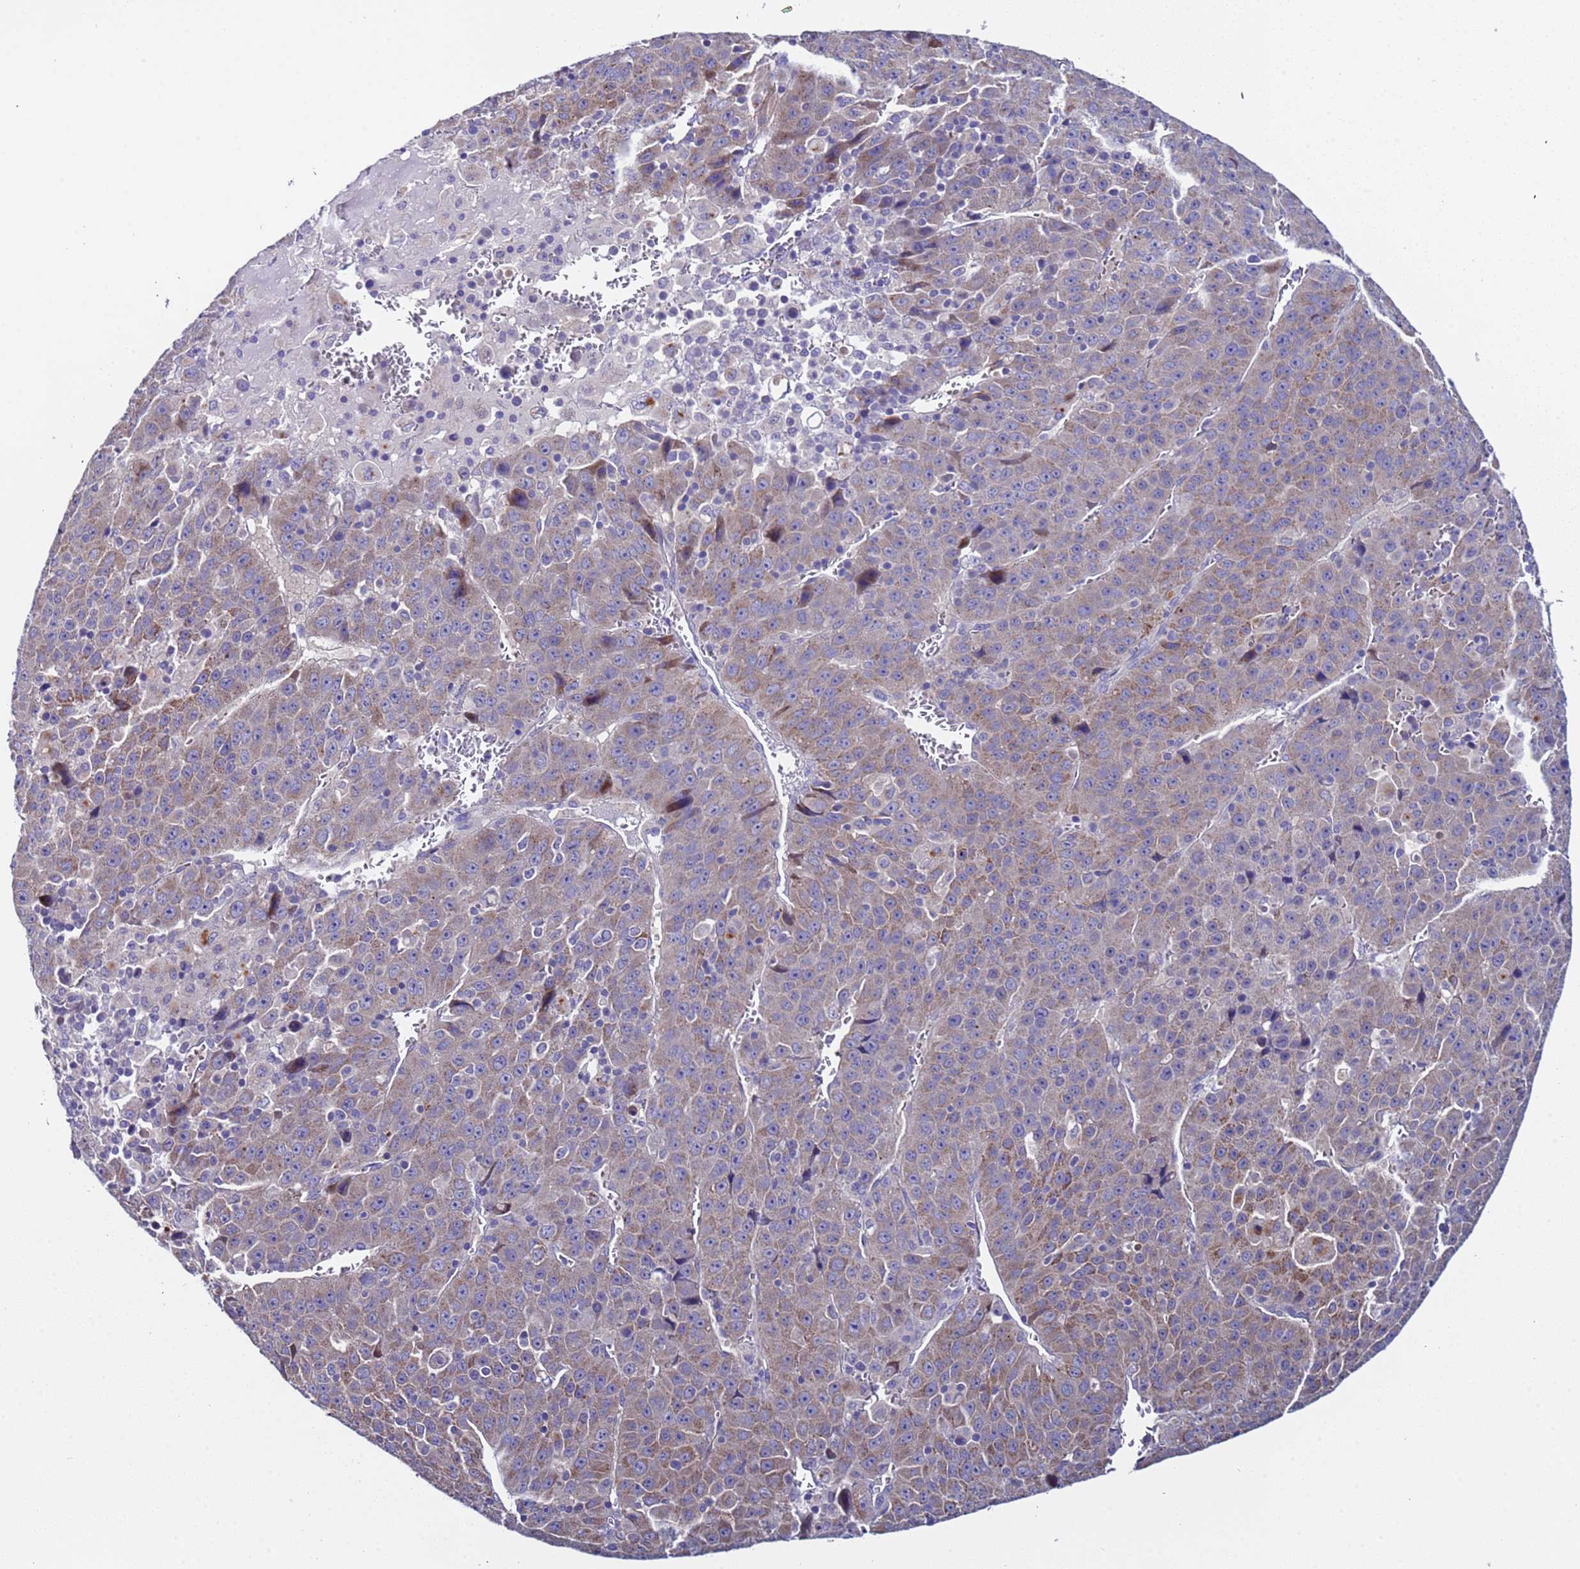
{"staining": {"intensity": "weak", "quantity": "25%-75%", "location": "cytoplasmic/membranous"}, "tissue": "liver cancer", "cell_type": "Tumor cells", "image_type": "cancer", "snomed": [{"axis": "morphology", "description": "Carcinoma, Hepatocellular, NOS"}, {"axis": "topography", "description": "Liver"}], "caption": "The image demonstrates immunohistochemical staining of liver cancer. There is weak cytoplasmic/membranous positivity is seen in about 25%-75% of tumor cells. (Brightfield microscopy of DAB IHC at high magnification).", "gene": "ZNF248", "patient": {"sex": "female", "age": 53}}